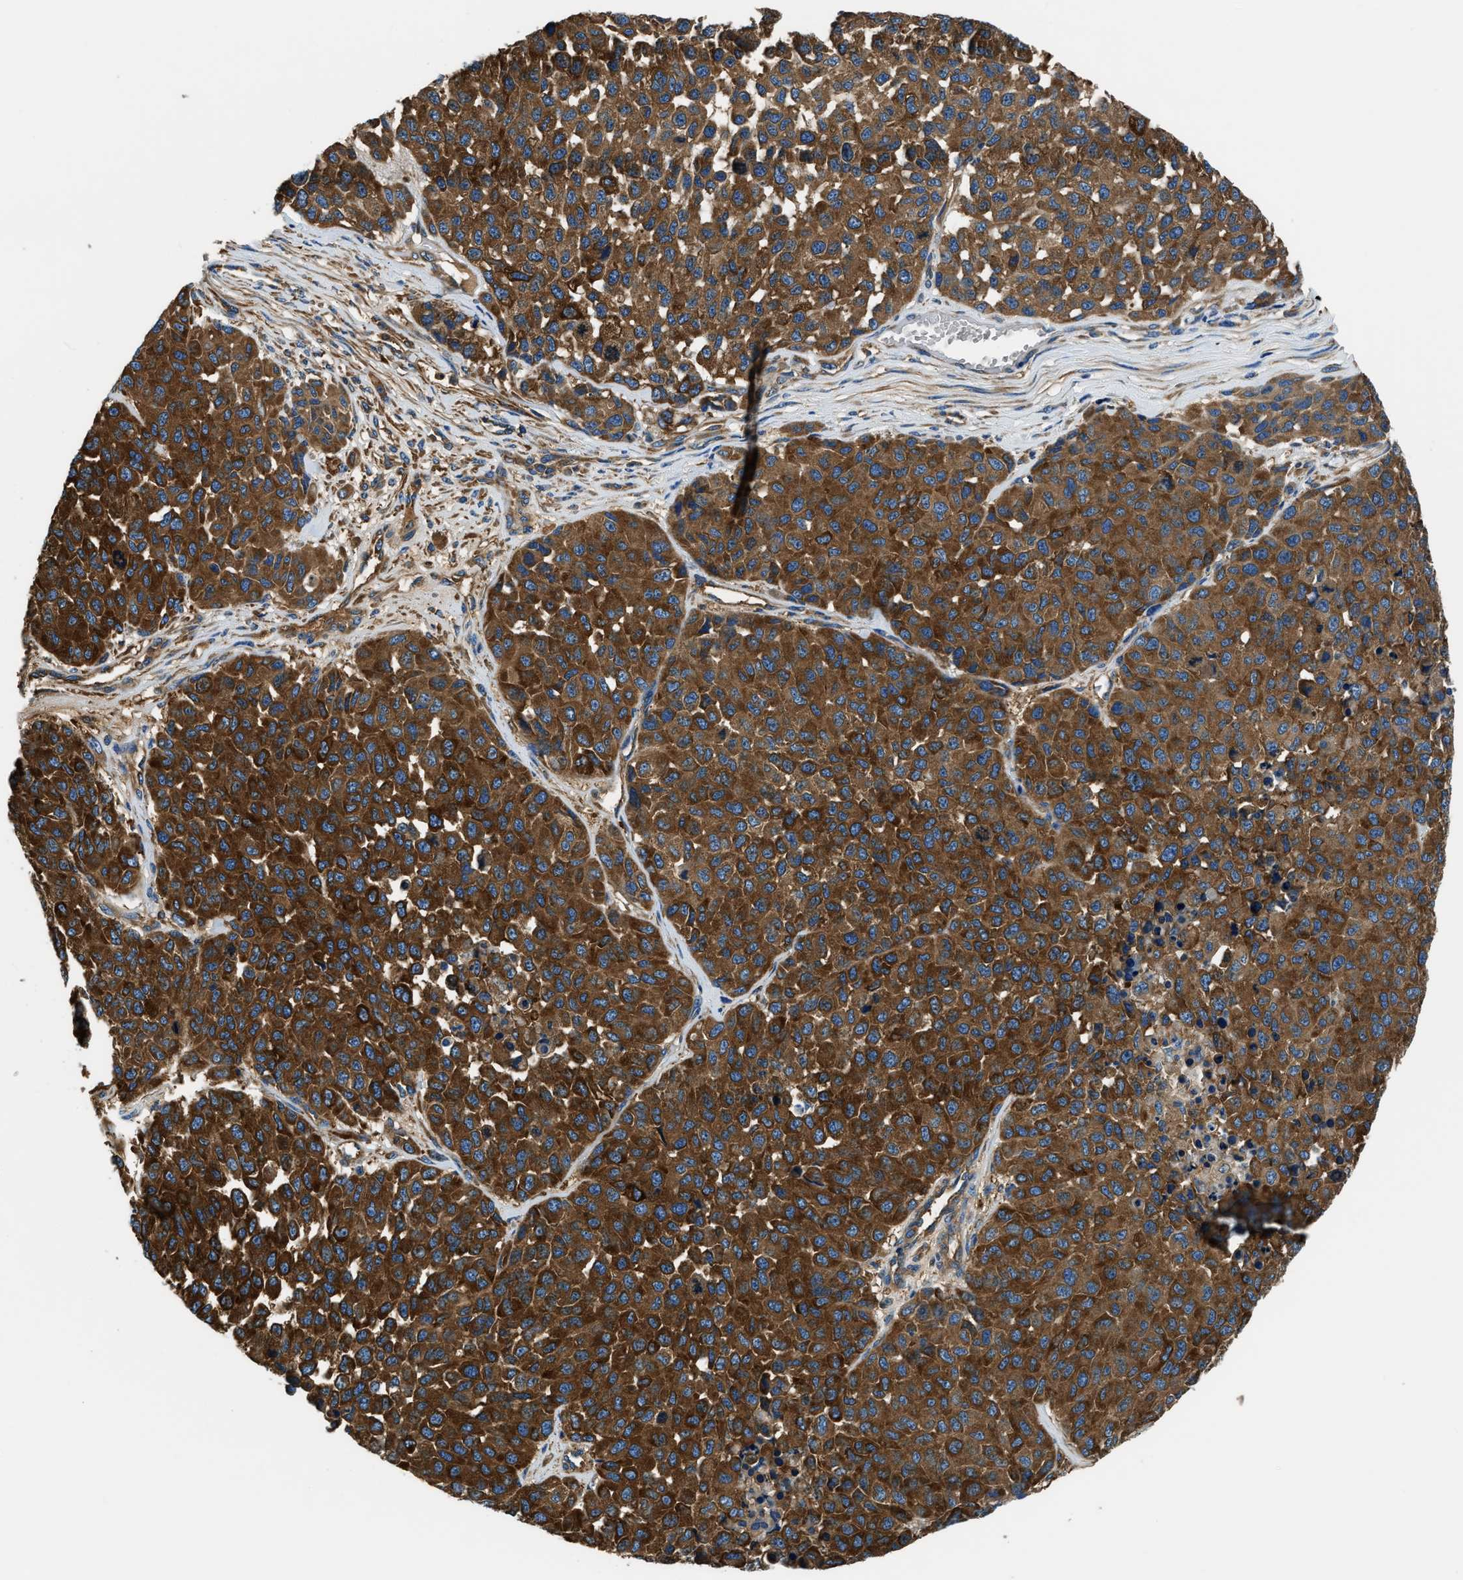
{"staining": {"intensity": "strong", "quantity": ">75%", "location": "cytoplasmic/membranous"}, "tissue": "melanoma", "cell_type": "Tumor cells", "image_type": "cancer", "snomed": [{"axis": "morphology", "description": "Malignant melanoma, NOS"}, {"axis": "topography", "description": "Skin"}], "caption": "Melanoma stained for a protein reveals strong cytoplasmic/membranous positivity in tumor cells. (DAB (3,3'-diaminobenzidine) IHC, brown staining for protein, blue staining for nuclei).", "gene": "EEA1", "patient": {"sex": "male", "age": 62}}